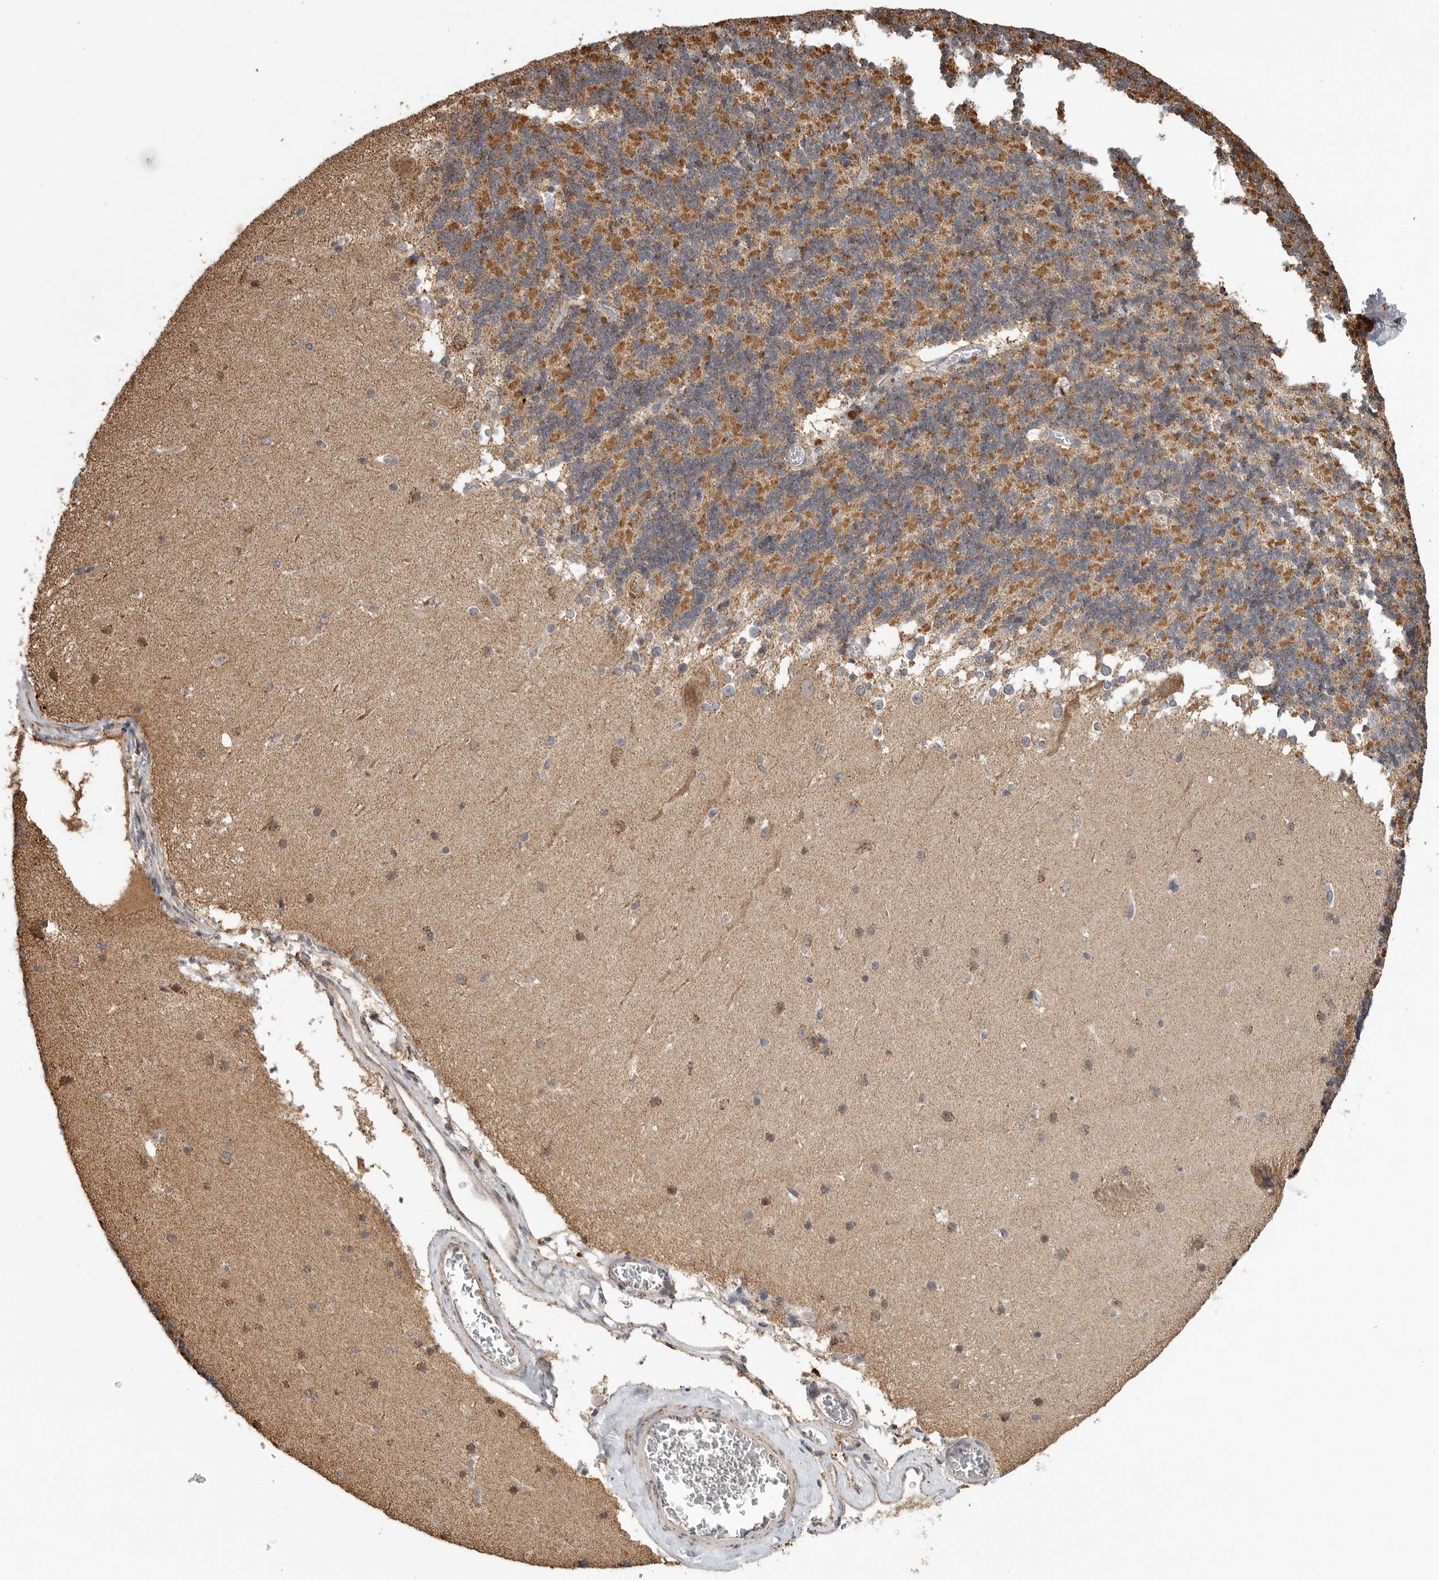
{"staining": {"intensity": "moderate", "quantity": "25%-75%", "location": "cytoplasmic/membranous"}, "tissue": "cerebellum", "cell_type": "Cells in granular layer", "image_type": "normal", "snomed": [{"axis": "morphology", "description": "Normal tissue, NOS"}, {"axis": "topography", "description": "Cerebellum"}], "caption": "A photomicrograph showing moderate cytoplasmic/membranous positivity in approximately 25%-75% of cells in granular layer in normal cerebellum, as visualized by brown immunohistochemical staining.", "gene": "GCNT2", "patient": {"sex": "female", "age": 19}}